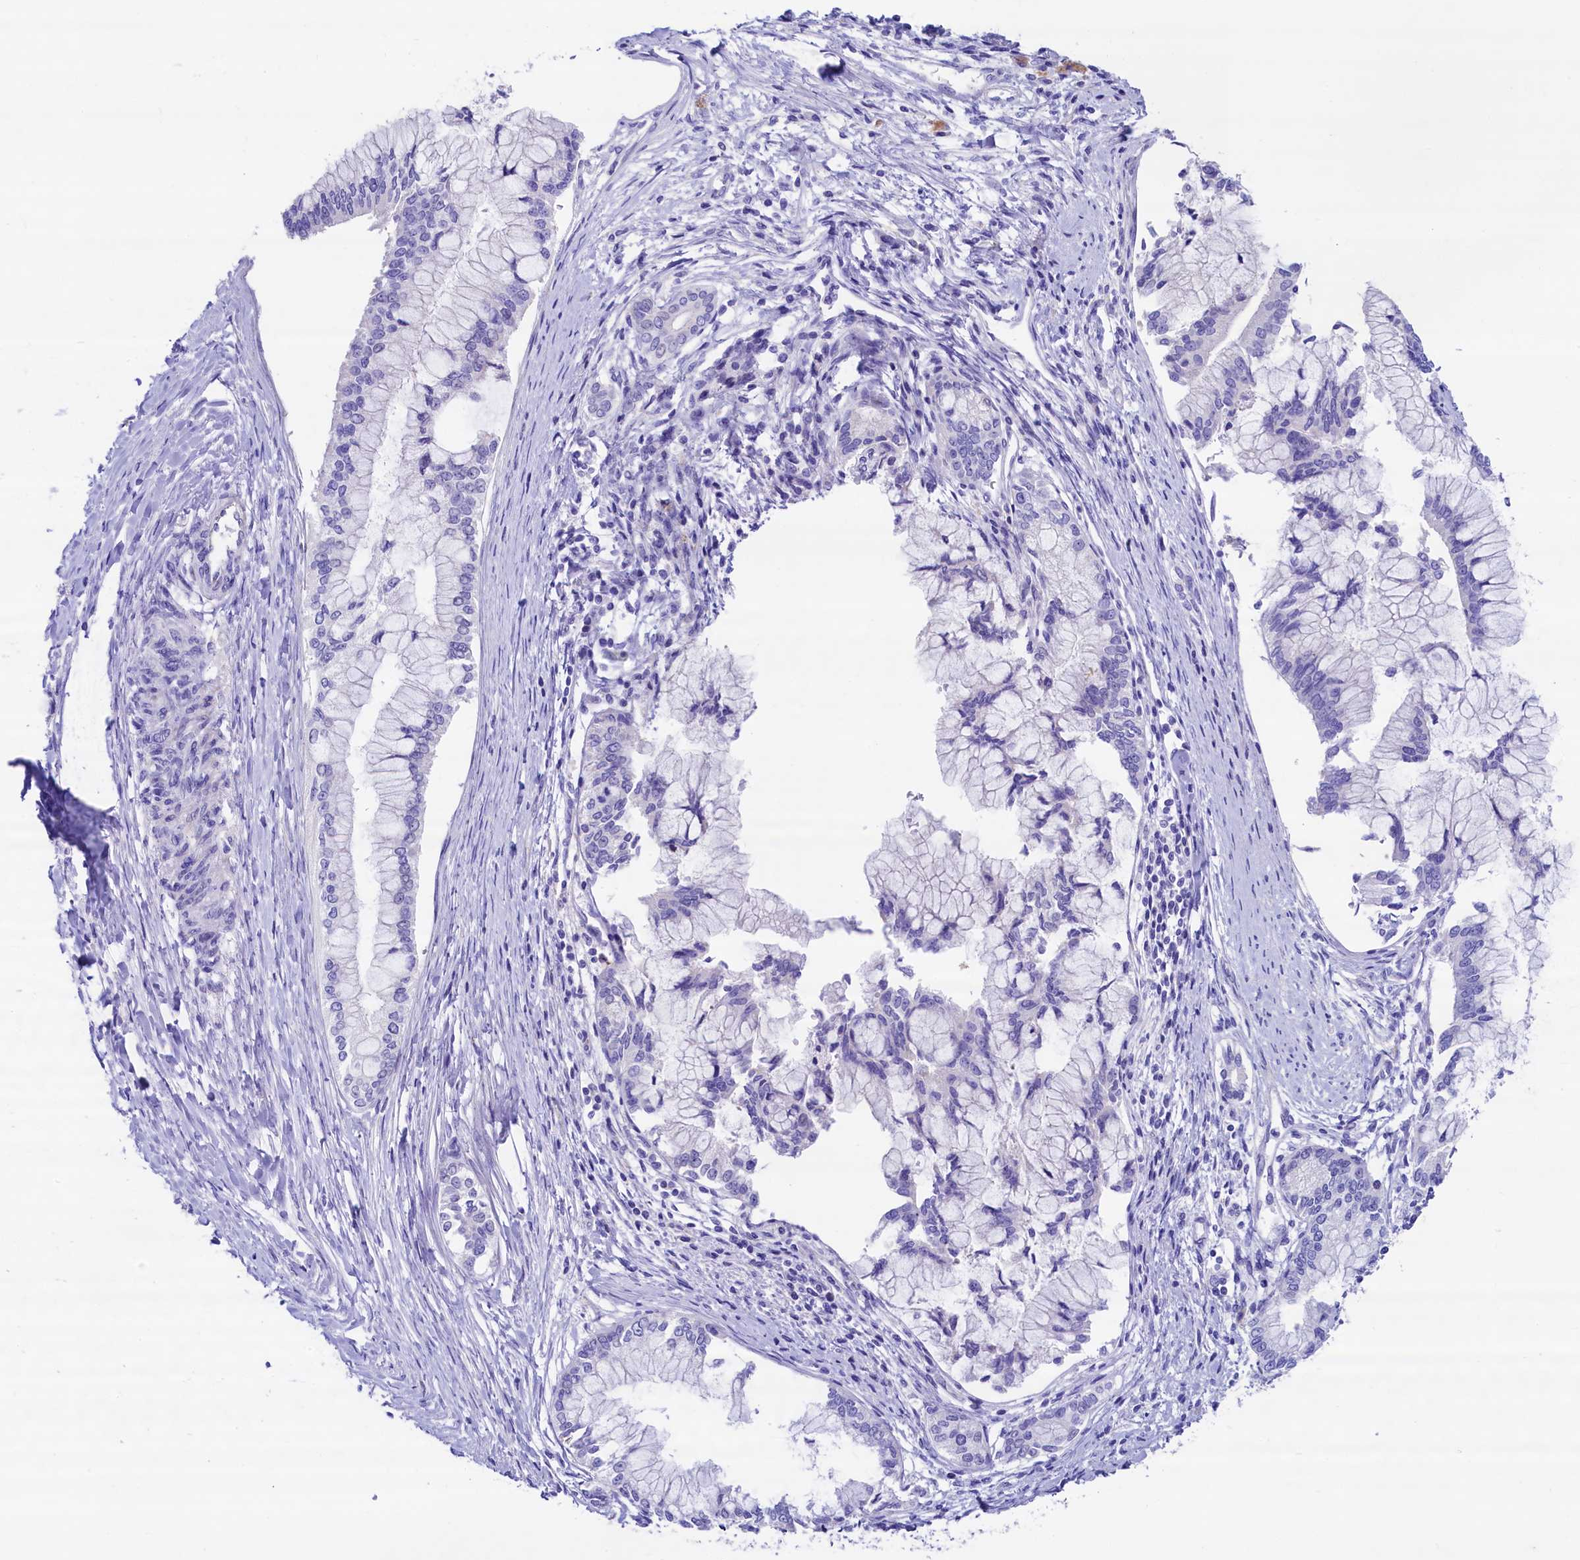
{"staining": {"intensity": "negative", "quantity": "none", "location": "none"}, "tissue": "pancreatic cancer", "cell_type": "Tumor cells", "image_type": "cancer", "snomed": [{"axis": "morphology", "description": "Adenocarcinoma, NOS"}, {"axis": "topography", "description": "Pancreas"}], "caption": "There is no significant staining in tumor cells of pancreatic adenocarcinoma. (DAB immunohistochemistry (IHC) with hematoxylin counter stain).", "gene": "RBP3", "patient": {"sex": "male", "age": 46}}